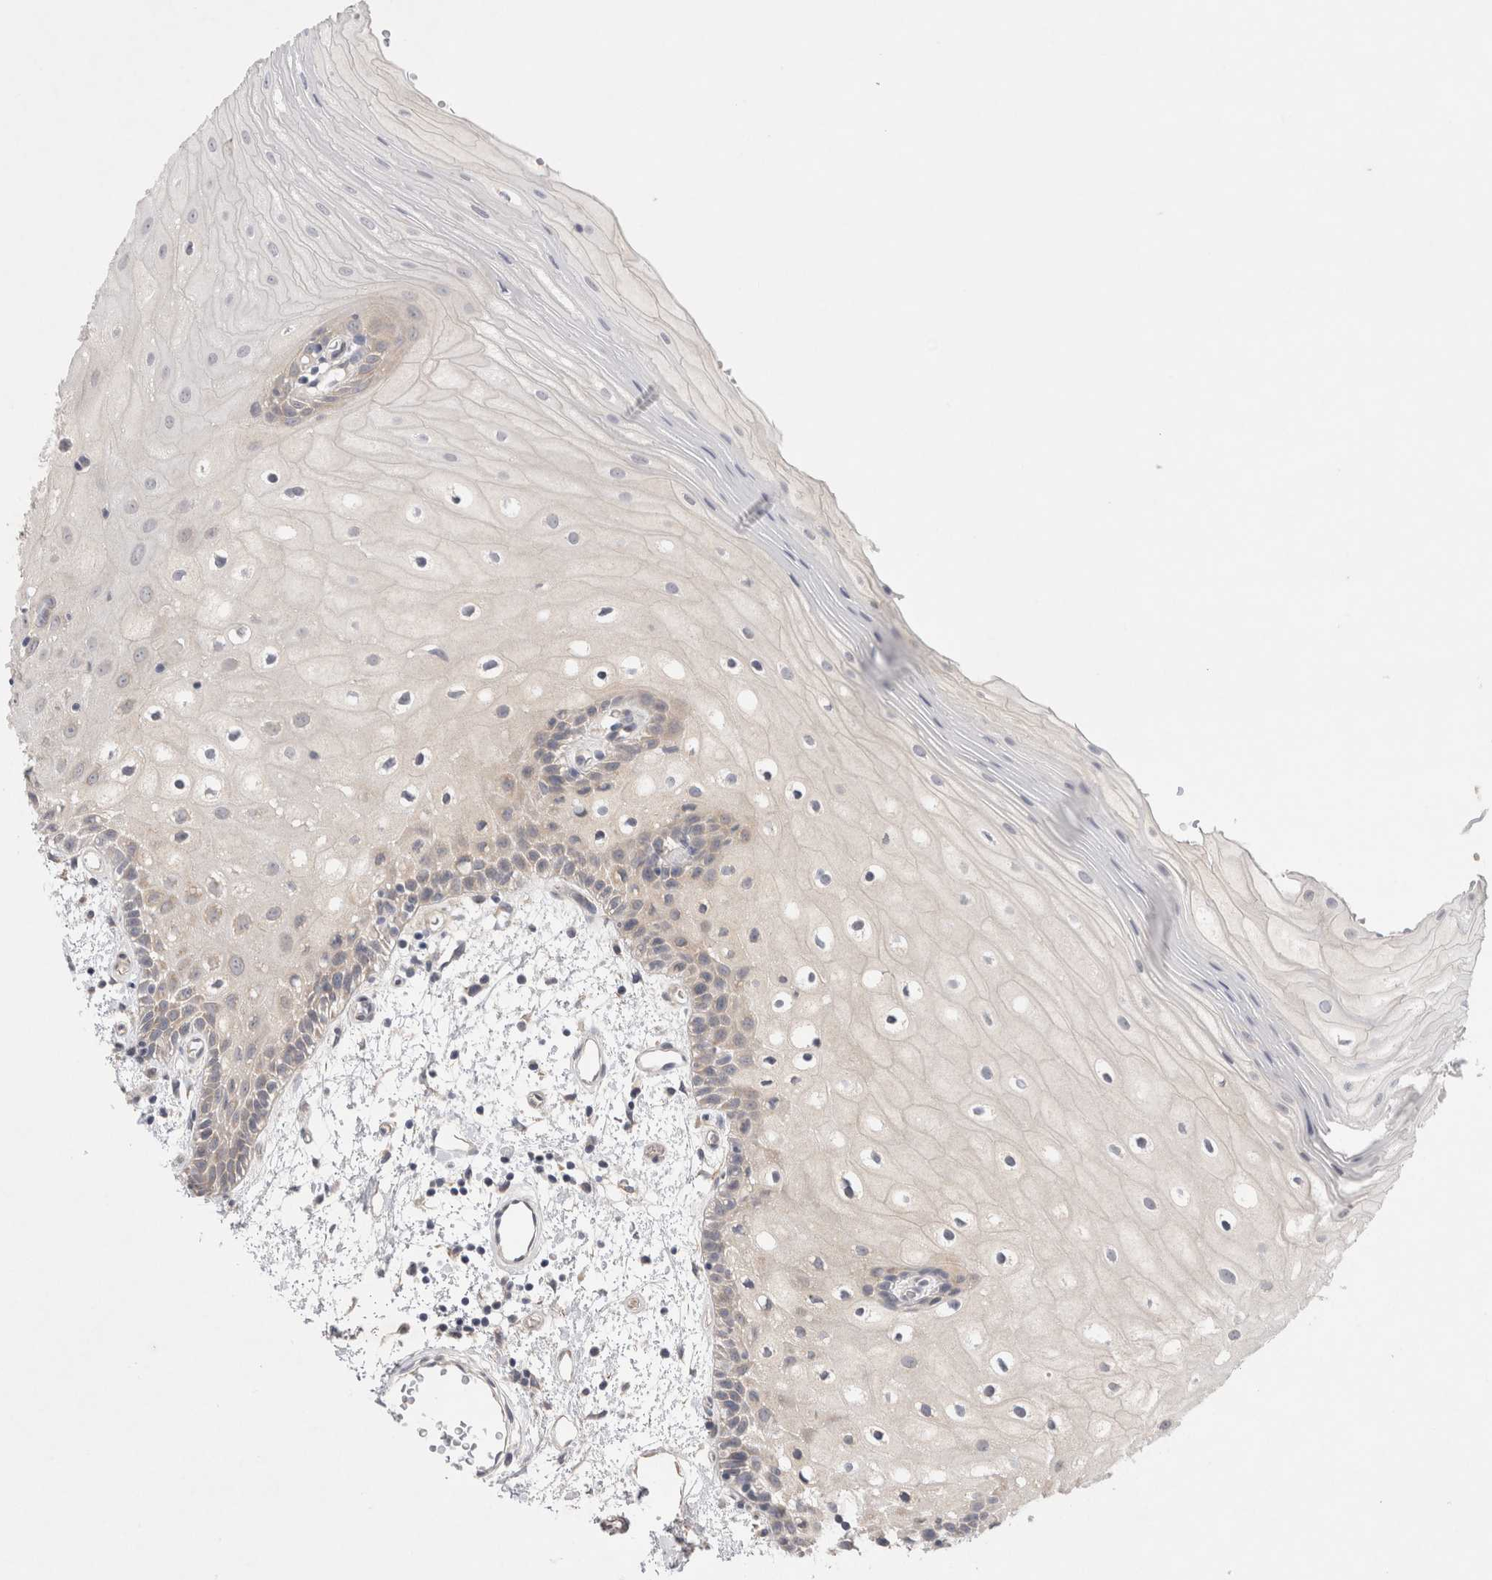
{"staining": {"intensity": "moderate", "quantity": "25%-75%", "location": "cytoplasmic/membranous"}, "tissue": "oral mucosa", "cell_type": "Squamous epithelial cells", "image_type": "normal", "snomed": [{"axis": "morphology", "description": "Normal tissue, NOS"}, {"axis": "topography", "description": "Oral tissue"}], "caption": "Protein positivity by immunohistochemistry shows moderate cytoplasmic/membranous expression in approximately 25%-75% of squamous epithelial cells in benign oral mucosa. Nuclei are stained in blue.", "gene": "WIPF2", "patient": {"sex": "male", "age": 52}}